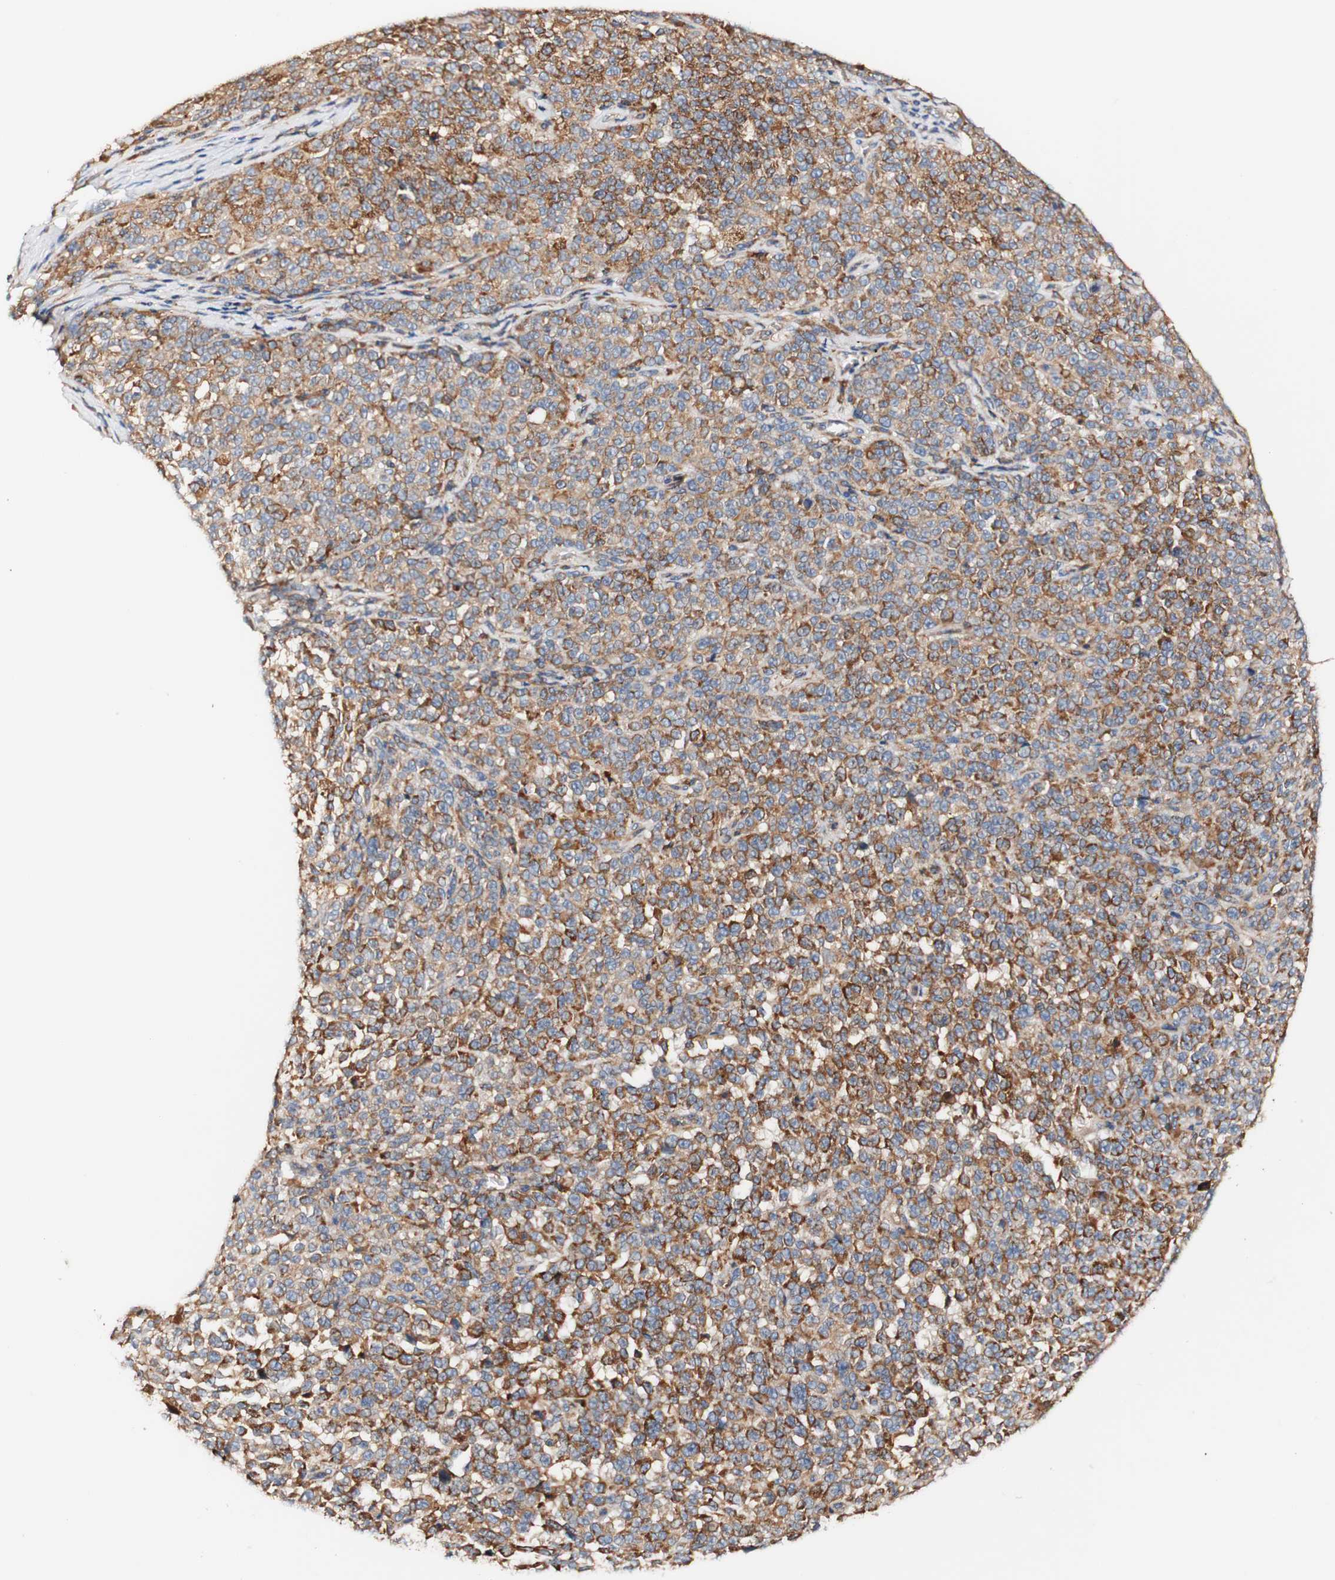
{"staining": {"intensity": "strong", "quantity": ">75%", "location": "cytoplasmic/membranous"}, "tissue": "melanoma", "cell_type": "Tumor cells", "image_type": "cancer", "snomed": [{"axis": "morphology", "description": "Malignant melanoma, NOS"}, {"axis": "topography", "description": "Skin"}], "caption": "A histopathology image showing strong cytoplasmic/membranous staining in approximately >75% of tumor cells in melanoma, as visualized by brown immunohistochemical staining.", "gene": "PCDH7", "patient": {"sex": "female", "age": 82}}